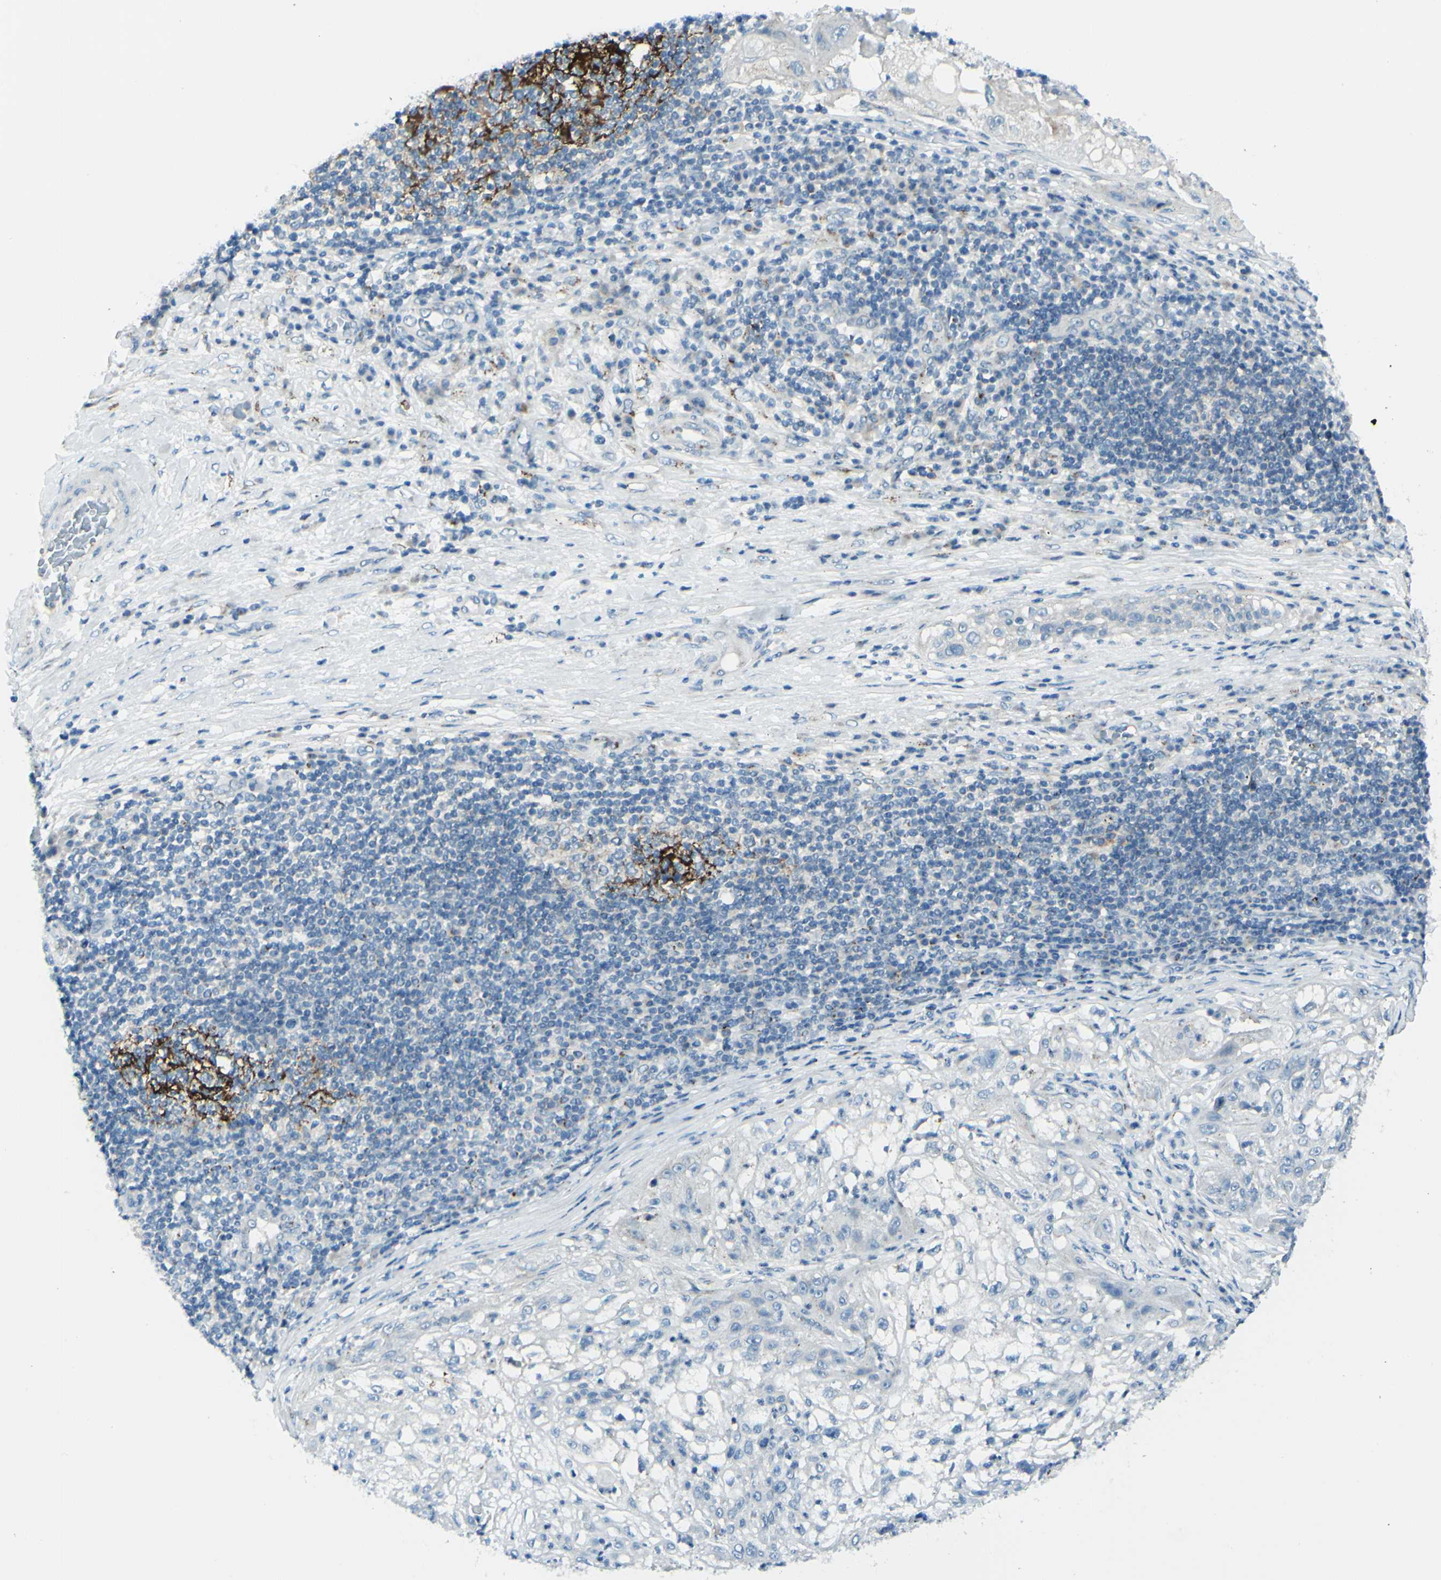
{"staining": {"intensity": "negative", "quantity": "none", "location": "none"}, "tissue": "lung cancer", "cell_type": "Tumor cells", "image_type": "cancer", "snomed": [{"axis": "morphology", "description": "Inflammation, NOS"}, {"axis": "morphology", "description": "Squamous cell carcinoma, NOS"}, {"axis": "topography", "description": "Lymph node"}, {"axis": "topography", "description": "Soft tissue"}, {"axis": "topography", "description": "Lung"}], "caption": "Tumor cells show no significant protein staining in squamous cell carcinoma (lung). The staining is performed using DAB brown chromogen with nuclei counter-stained in using hematoxylin.", "gene": "B4GALT1", "patient": {"sex": "male", "age": 66}}